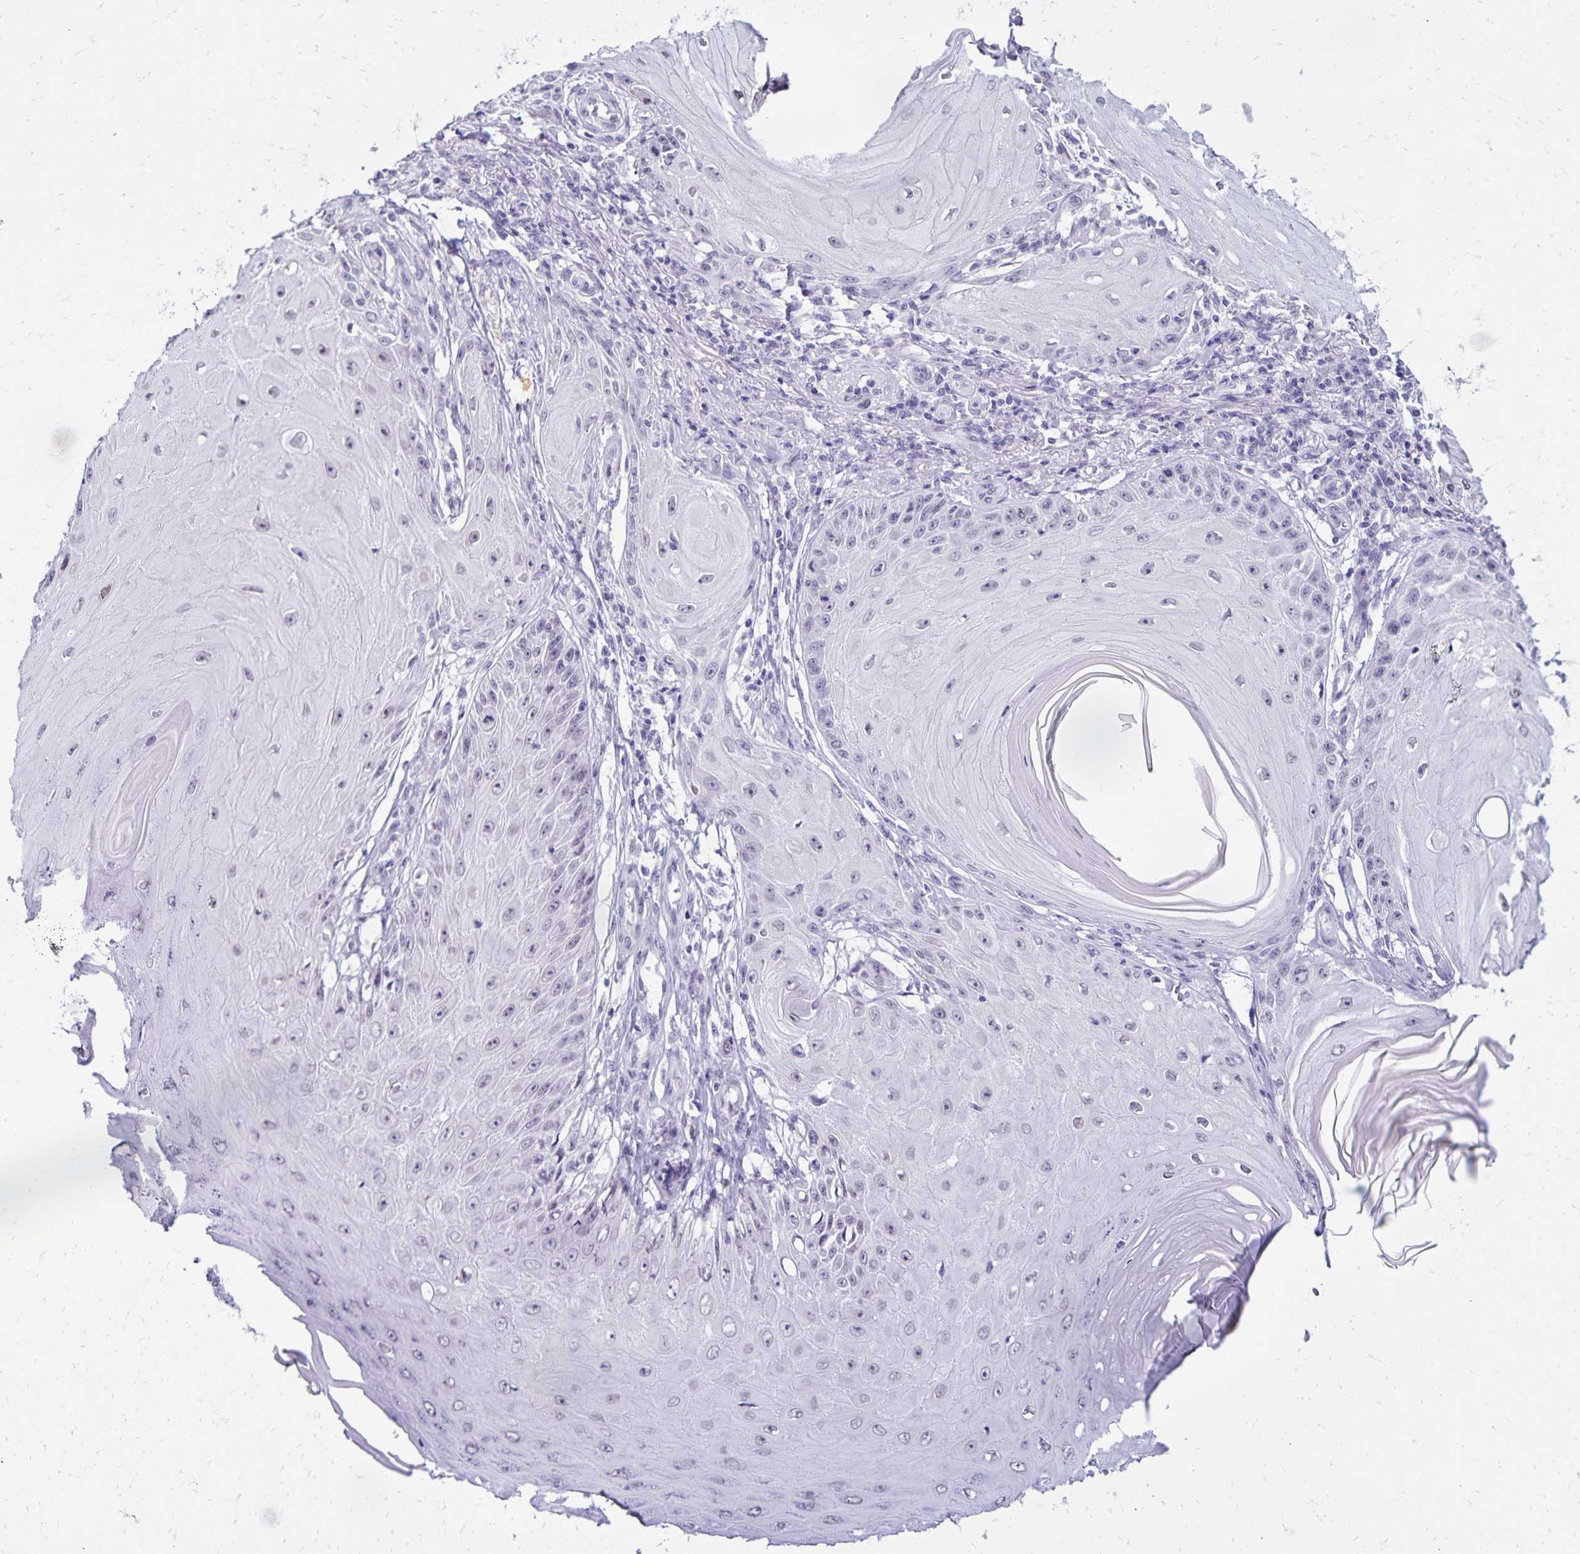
{"staining": {"intensity": "negative", "quantity": "none", "location": "none"}, "tissue": "skin cancer", "cell_type": "Tumor cells", "image_type": "cancer", "snomed": [{"axis": "morphology", "description": "Squamous cell carcinoma, NOS"}, {"axis": "topography", "description": "Skin"}], "caption": "There is no significant positivity in tumor cells of skin cancer. The staining is performed using DAB (3,3'-diaminobenzidine) brown chromogen with nuclei counter-stained in using hematoxylin.", "gene": "FAM166C", "patient": {"sex": "female", "age": 77}}